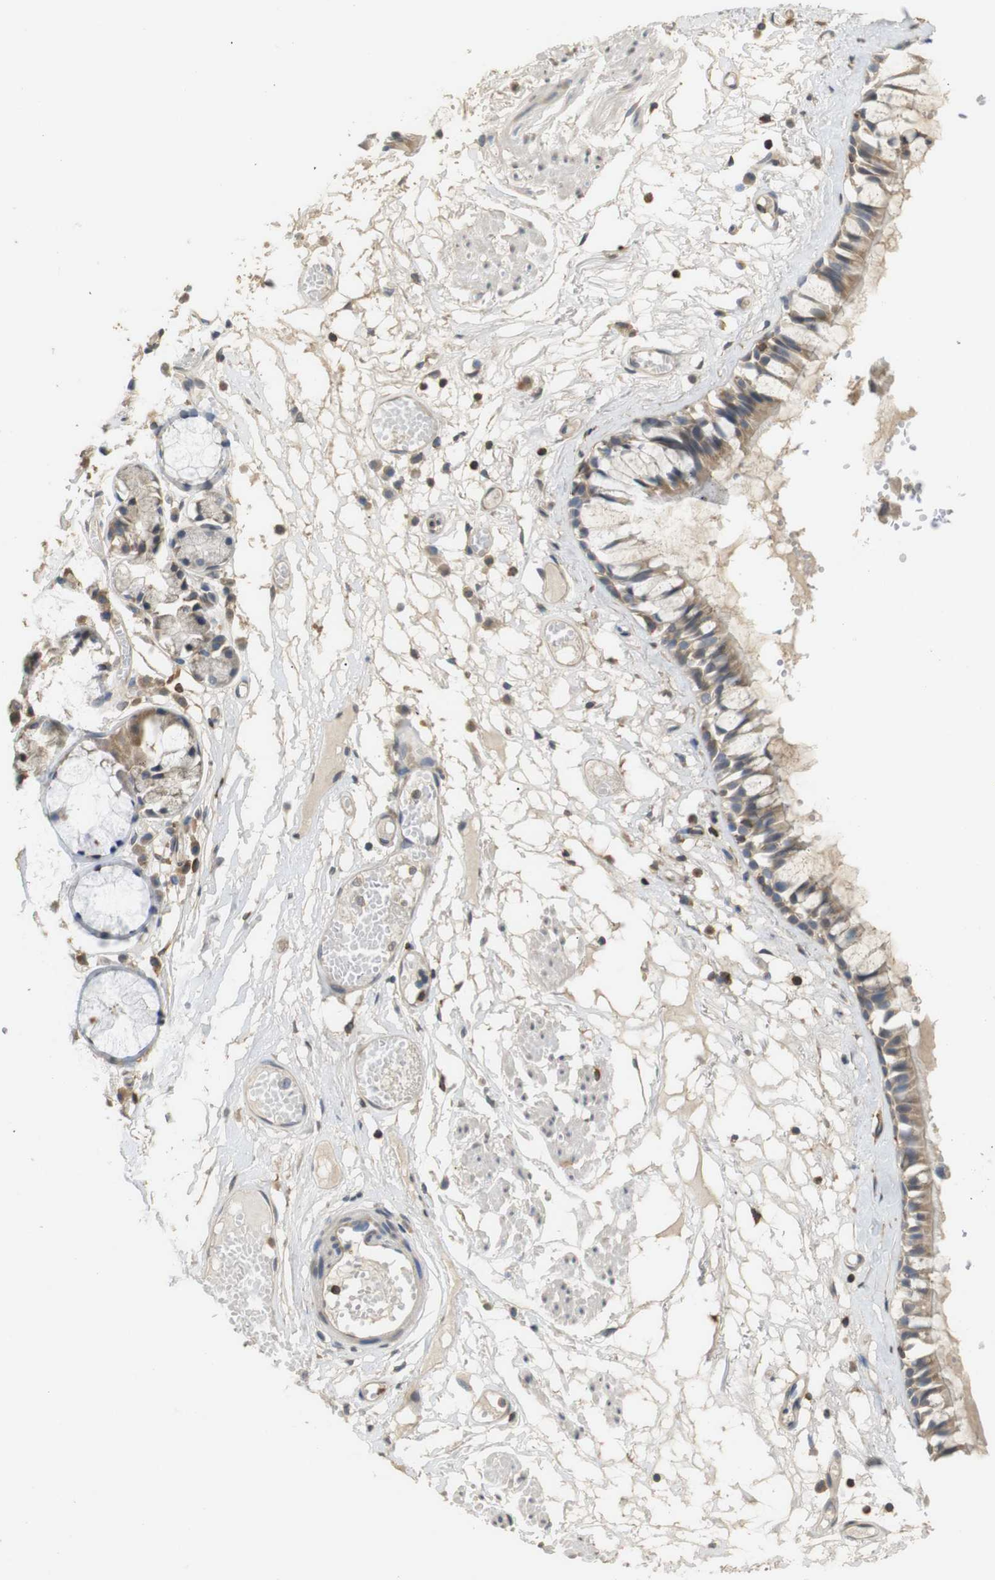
{"staining": {"intensity": "moderate", "quantity": ">75%", "location": "cytoplasmic/membranous"}, "tissue": "bronchus", "cell_type": "Respiratory epithelial cells", "image_type": "normal", "snomed": [{"axis": "morphology", "description": "Normal tissue, NOS"}, {"axis": "morphology", "description": "Inflammation, NOS"}, {"axis": "topography", "description": "Cartilage tissue"}, {"axis": "topography", "description": "Lung"}], "caption": "IHC (DAB) staining of benign human bronchus demonstrates moderate cytoplasmic/membranous protein staining in approximately >75% of respiratory epithelial cells. The staining is performed using DAB brown chromogen to label protein expression. The nuclei are counter-stained blue using hematoxylin.", "gene": "KSR1", "patient": {"sex": "male", "age": 71}}